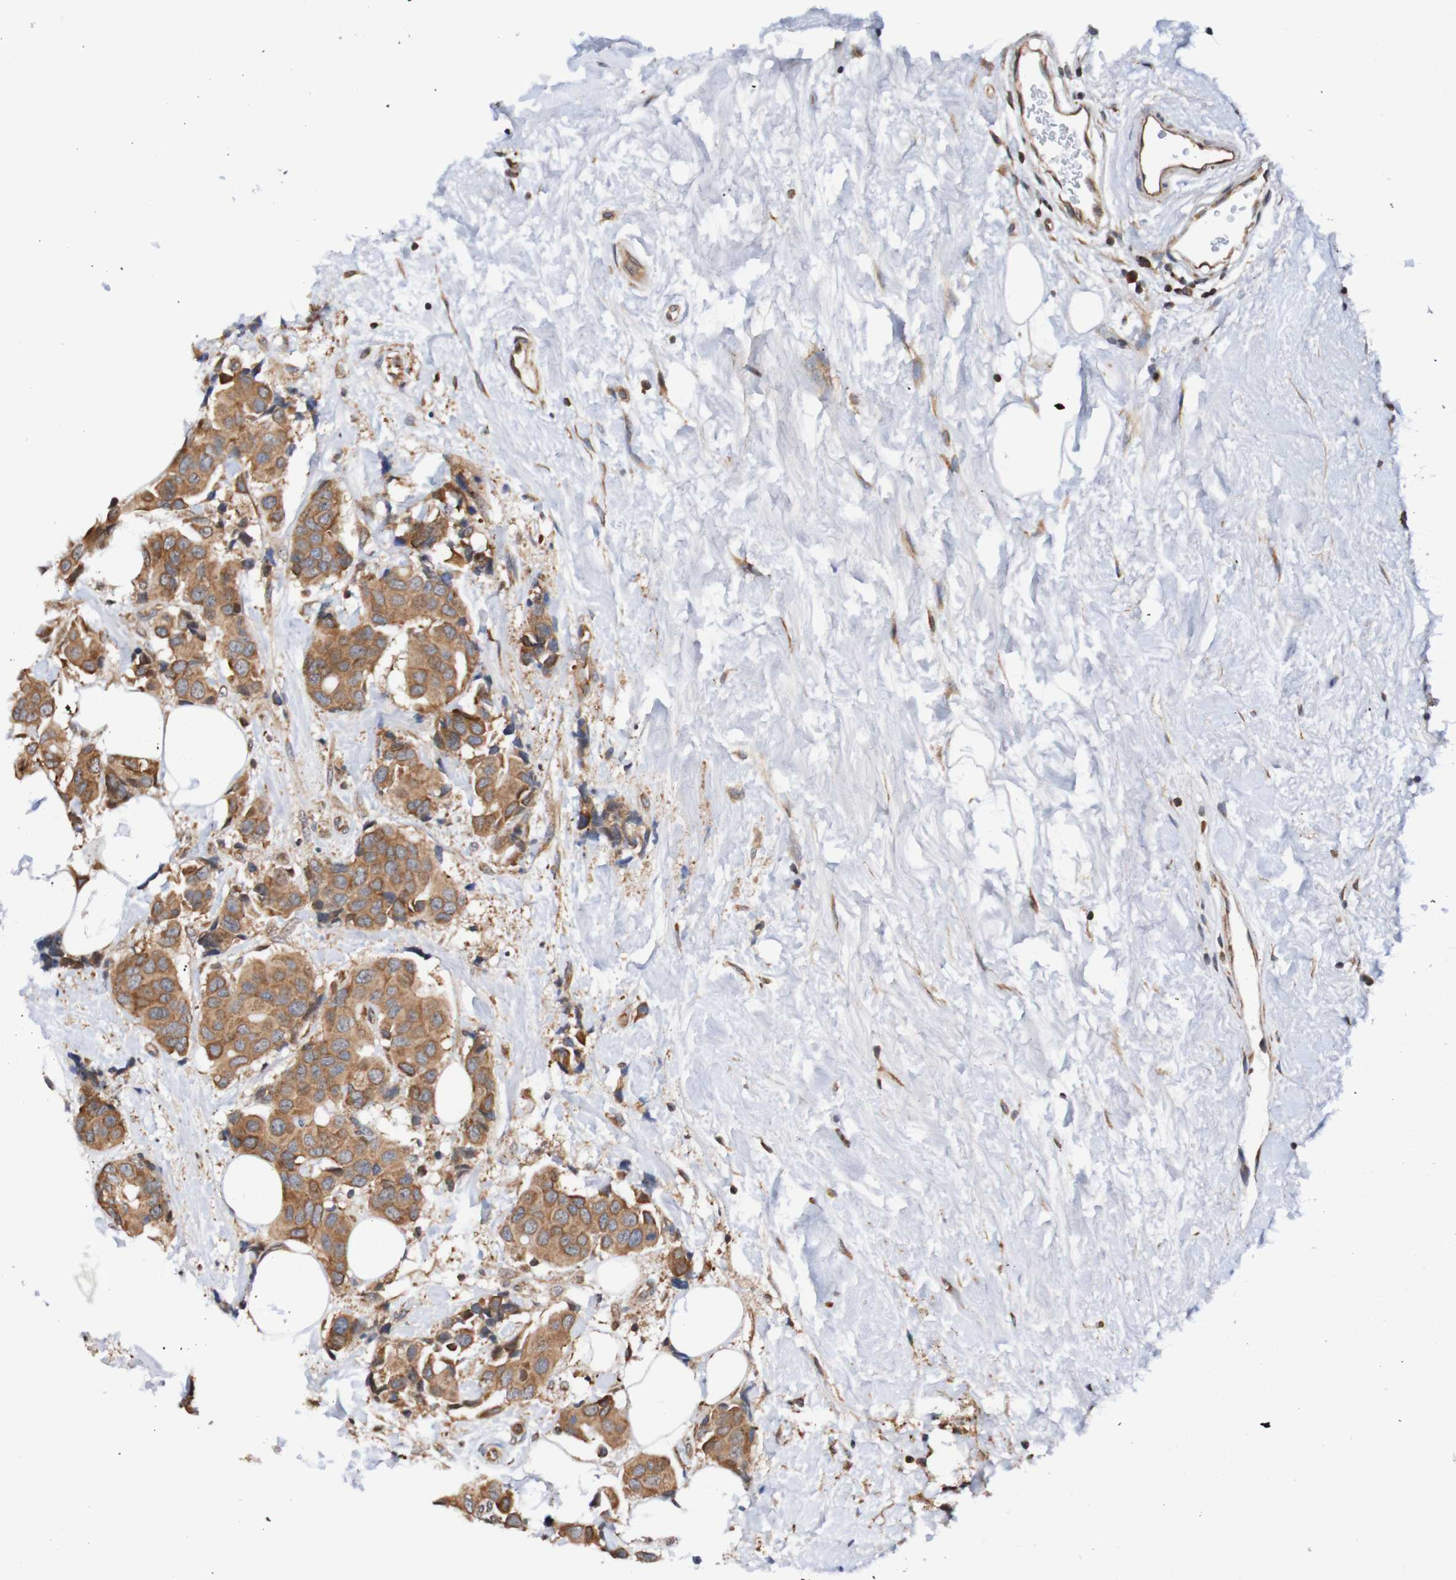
{"staining": {"intensity": "moderate", "quantity": ">75%", "location": "cytoplasmic/membranous"}, "tissue": "breast cancer", "cell_type": "Tumor cells", "image_type": "cancer", "snomed": [{"axis": "morphology", "description": "Normal tissue, NOS"}, {"axis": "morphology", "description": "Duct carcinoma"}, {"axis": "topography", "description": "Breast"}], "caption": "Protein expression analysis of breast cancer displays moderate cytoplasmic/membranous expression in approximately >75% of tumor cells.", "gene": "AXIN1", "patient": {"sex": "female", "age": 39}}